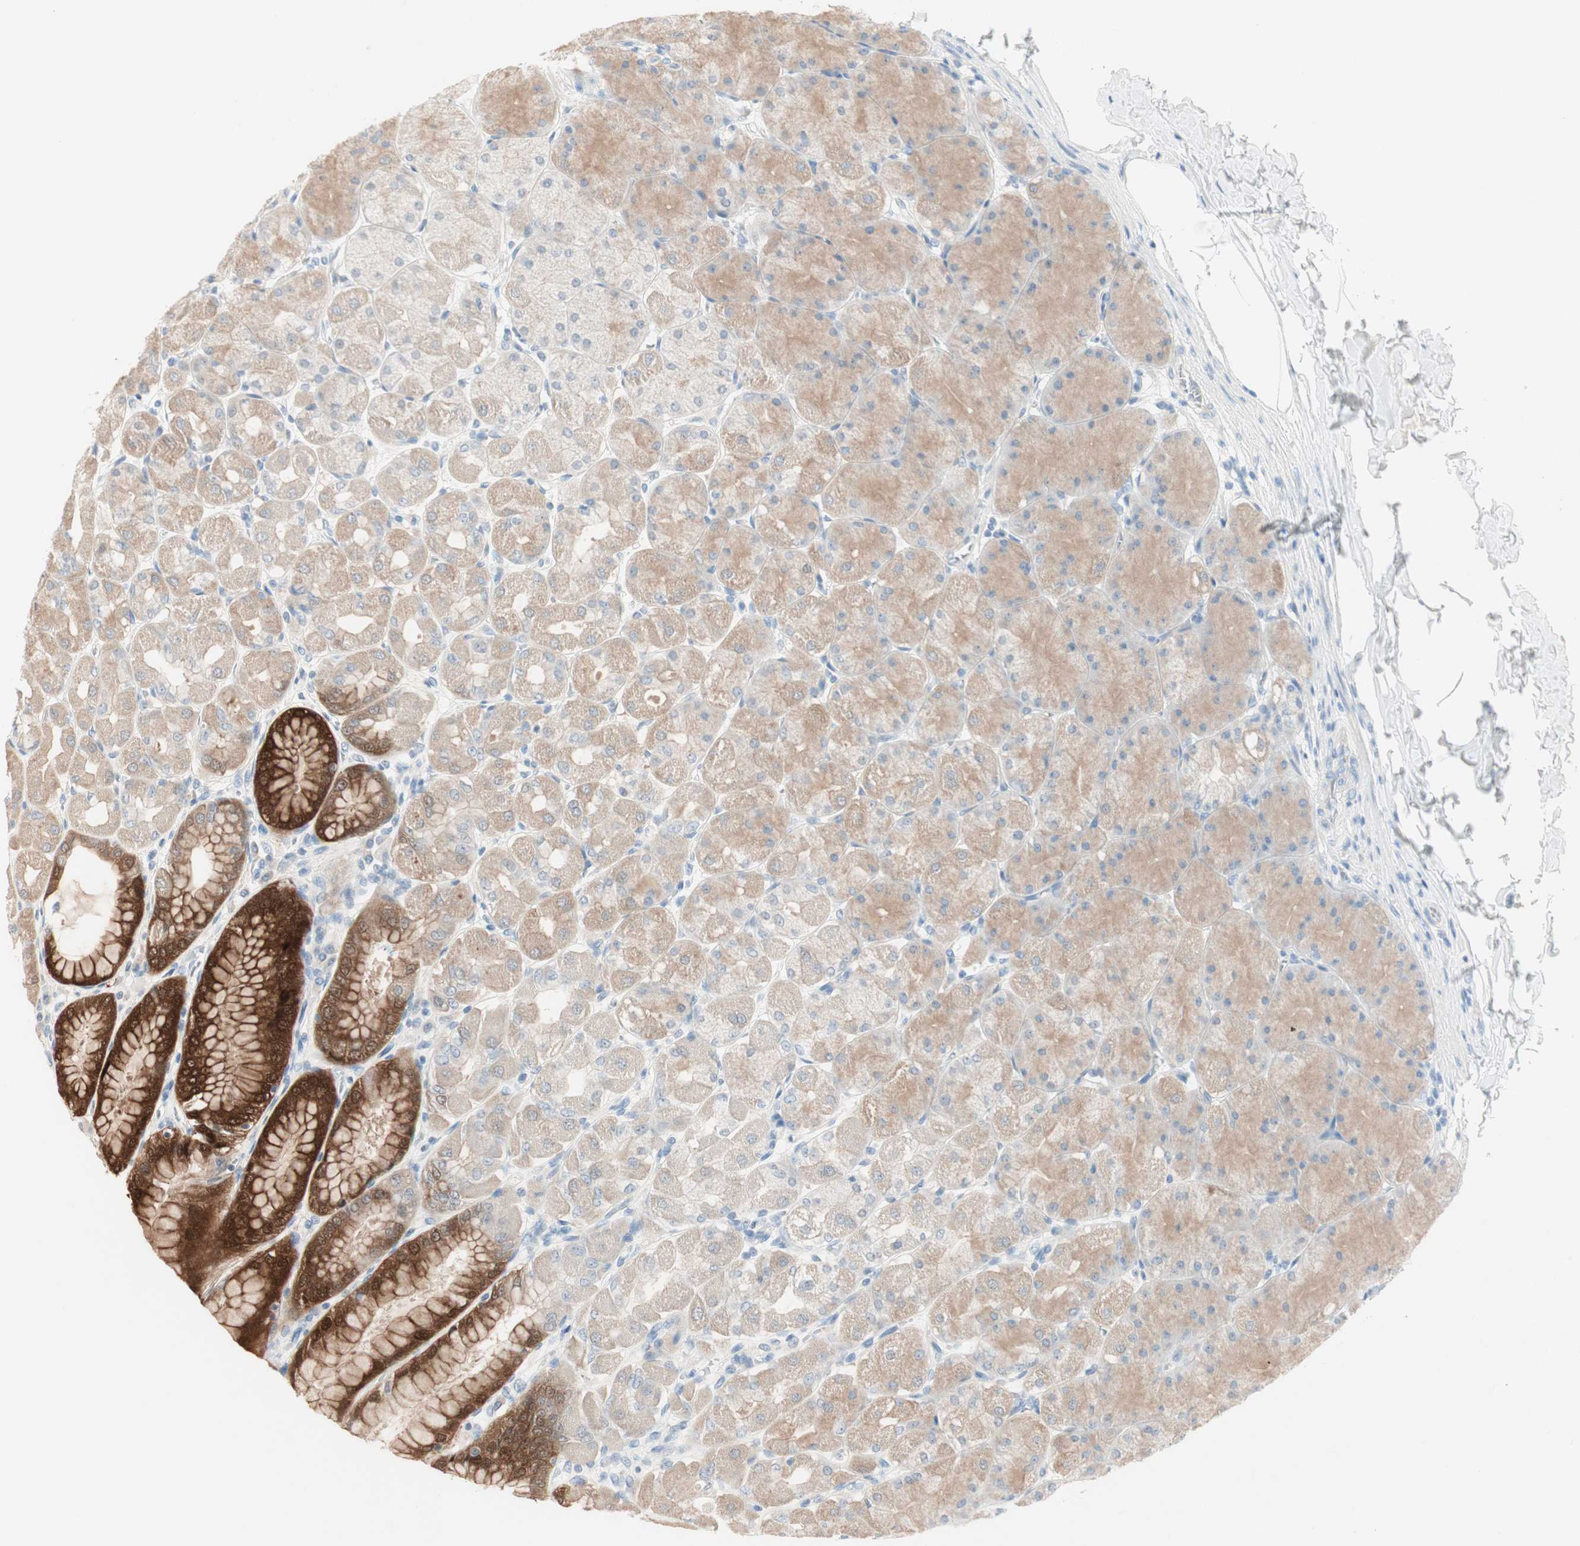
{"staining": {"intensity": "strong", "quantity": ">75%", "location": "cytoplasmic/membranous"}, "tissue": "stomach", "cell_type": "Glandular cells", "image_type": "normal", "snomed": [{"axis": "morphology", "description": "Normal tissue, NOS"}, {"axis": "topography", "description": "Stomach, upper"}], "caption": "This is a photomicrograph of immunohistochemistry staining of benign stomach, which shows strong expression in the cytoplasmic/membranous of glandular cells.", "gene": "SULT1C2", "patient": {"sex": "female", "age": 56}}